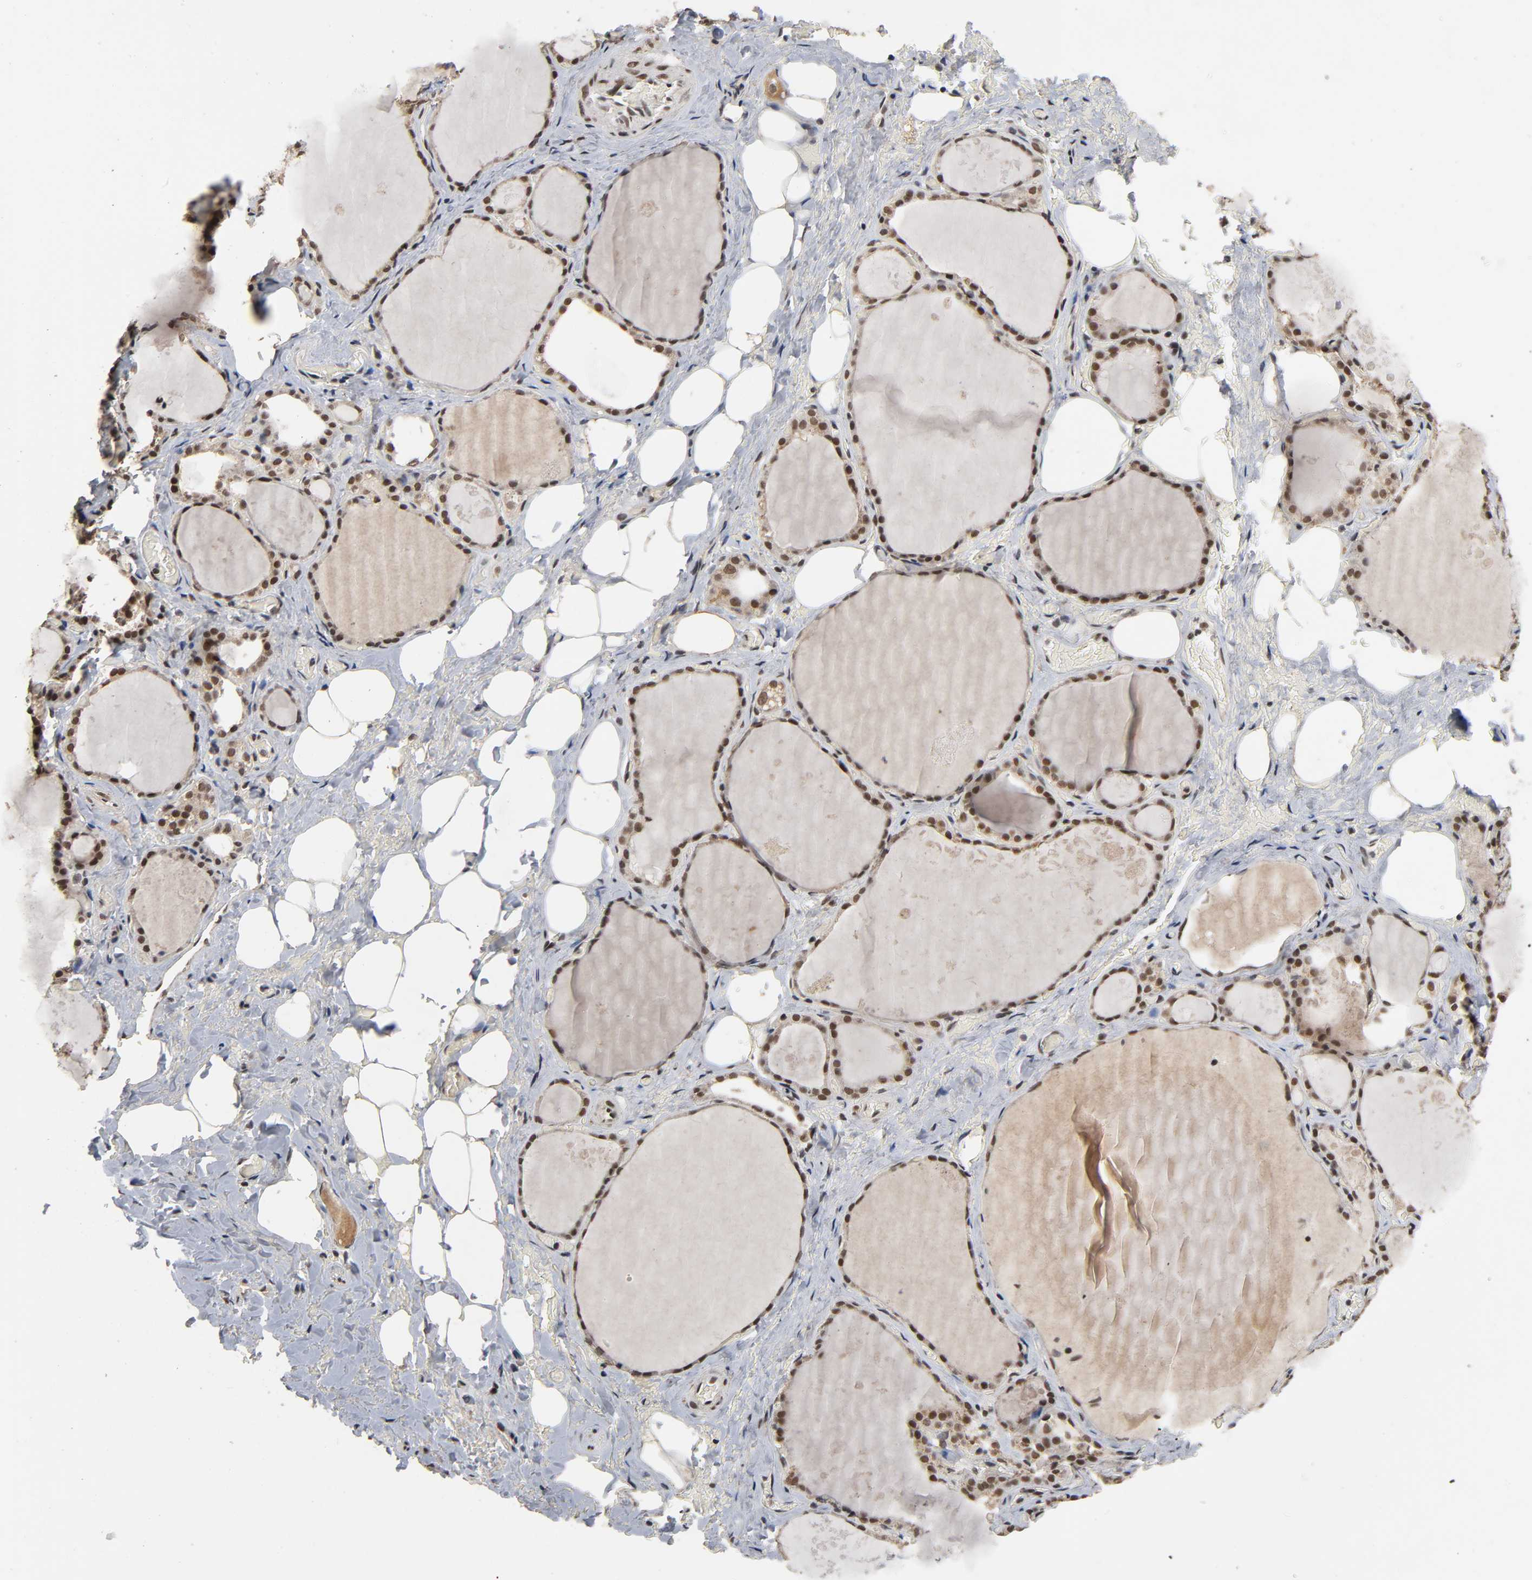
{"staining": {"intensity": "strong", "quantity": ">75%", "location": "nuclear"}, "tissue": "thyroid gland", "cell_type": "Glandular cells", "image_type": "normal", "snomed": [{"axis": "morphology", "description": "Normal tissue, NOS"}, {"axis": "topography", "description": "Thyroid gland"}], "caption": "Brown immunohistochemical staining in unremarkable thyroid gland shows strong nuclear positivity in about >75% of glandular cells. (IHC, brightfield microscopy, high magnification).", "gene": "ZNF384", "patient": {"sex": "male", "age": 61}}